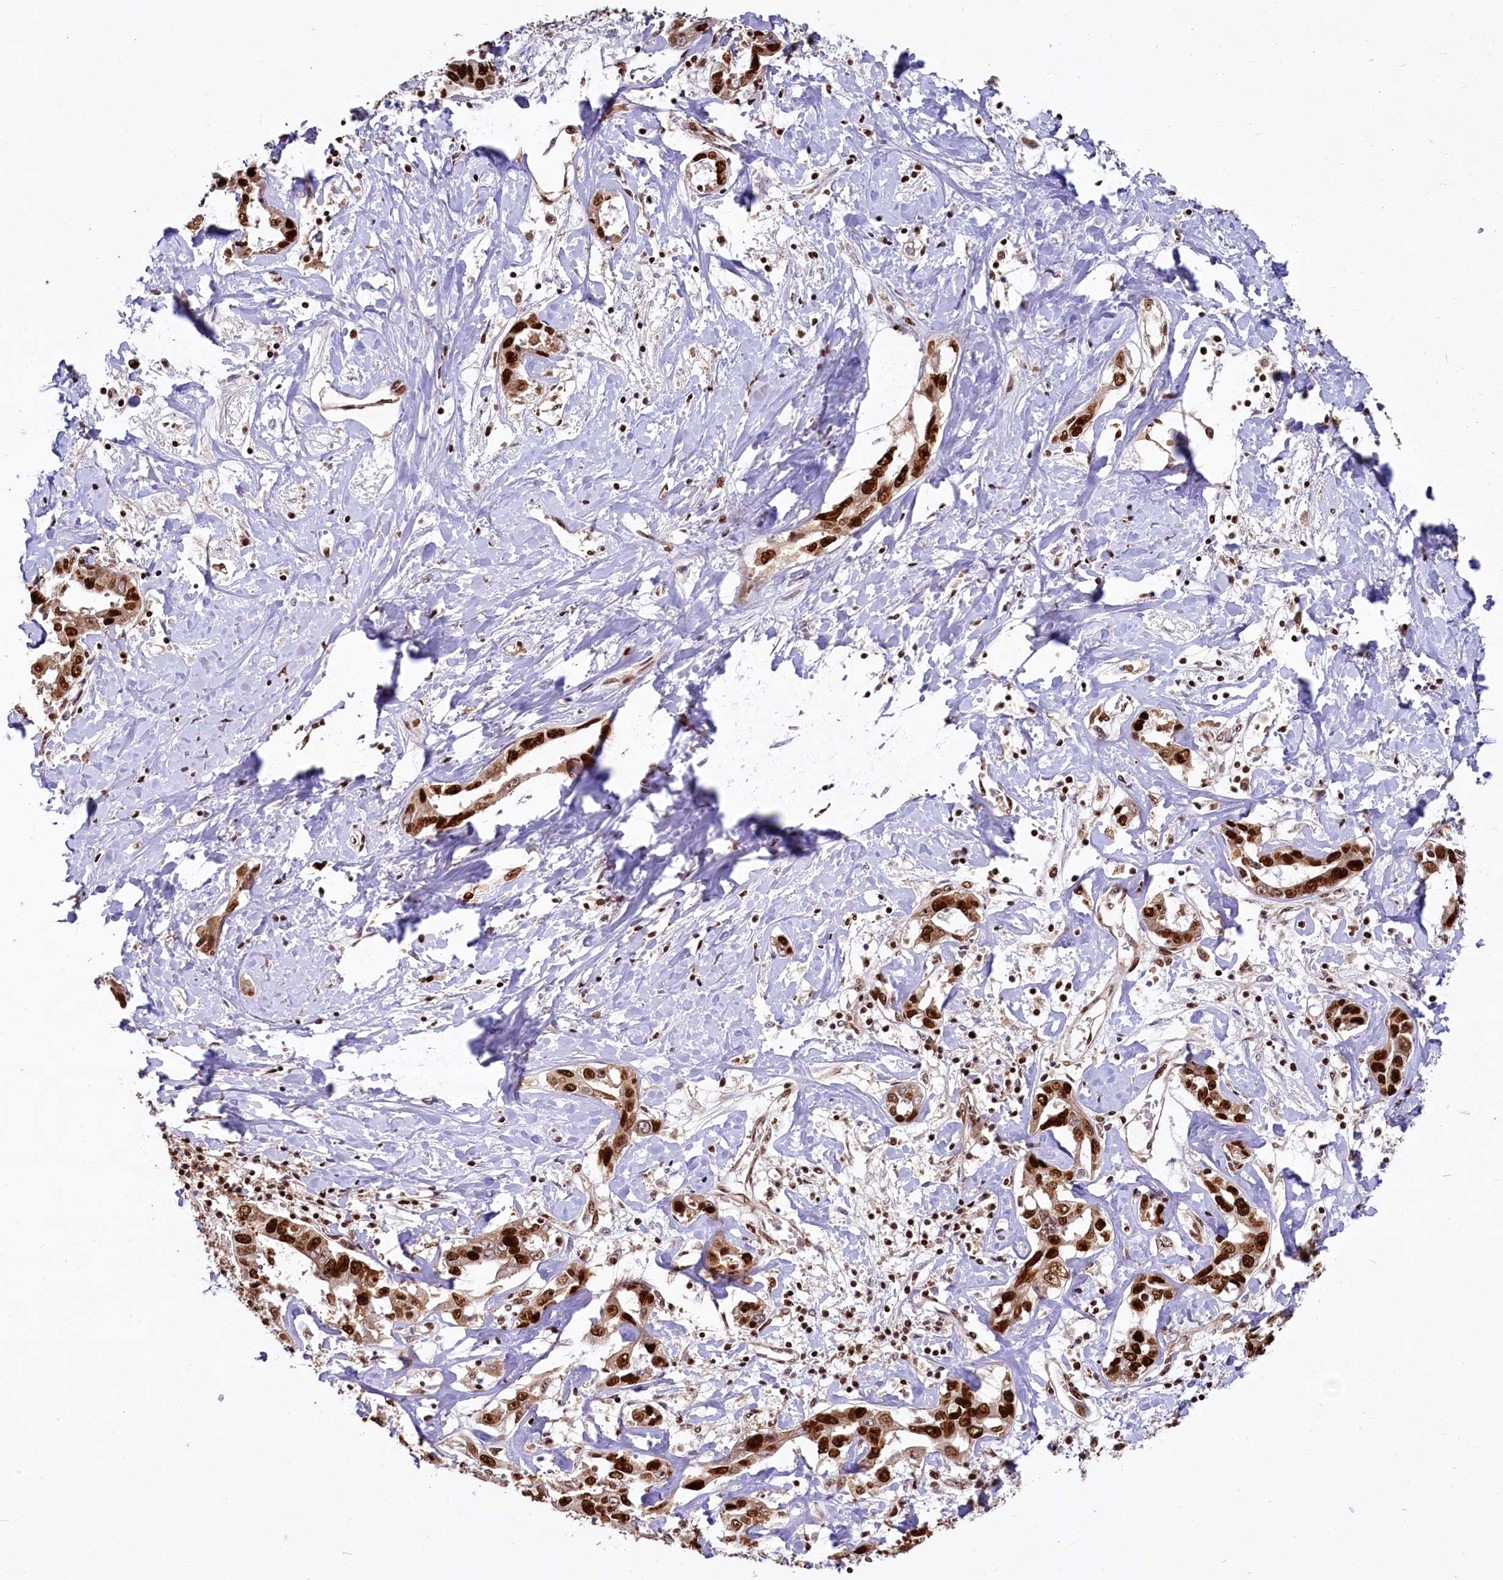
{"staining": {"intensity": "strong", "quantity": ">75%", "location": "nuclear"}, "tissue": "liver cancer", "cell_type": "Tumor cells", "image_type": "cancer", "snomed": [{"axis": "morphology", "description": "Cholangiocarcinoma"}, {"axis": "topography", "description": "Liver"}], "caption": "Liver cholangiocarcinoma tissue exhibits strong nuclear positivity in approximately >75% of tumor cells, visualized by immunohistochemistry.", "gene": "TCOF1", "patient": {"sex": "male", "age": 59}}